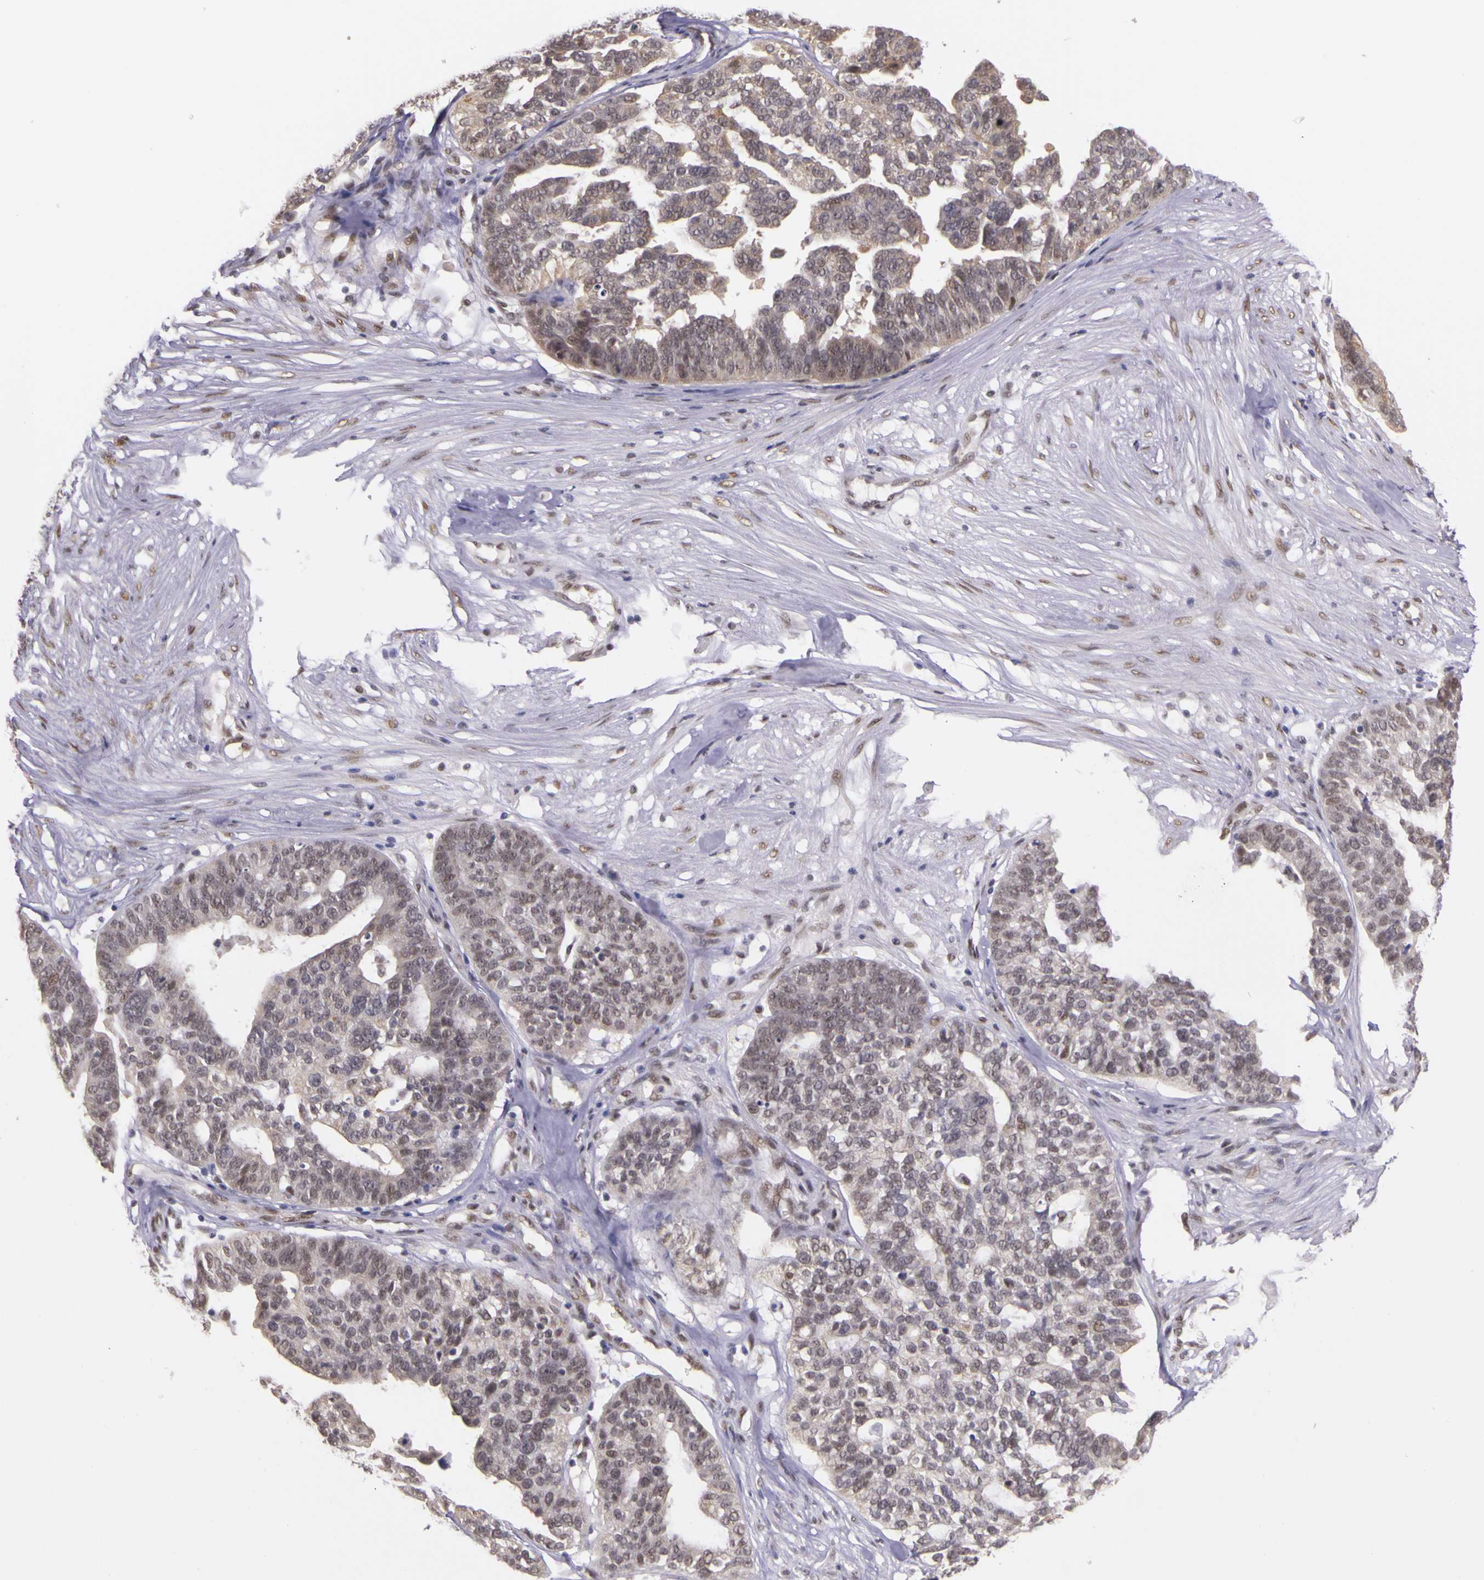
{"staining": {"intensity": "weak", "quantity": "25%-75%", "location": "nuclear"}, "tissue": "ovarian cancer", "cell_type": "Tumor cells", "image_type": "cancer", "snomed": [{"axis": "morphology", "description": "Cystadenocarcinoma, serous, NOS"}, {"axis": "topography", "description": "Ovary"}], "caption": "Tumor cells demonstrate low levels of weak nuclear positivity in about 25%-75% of cells in ovarian serous cystadenocarcinoma. (brown staining indicates protein expression, while blue staining denotes nuclei).", "gene": "WDR13", "patient": {"sex": "female", "age": 59}}